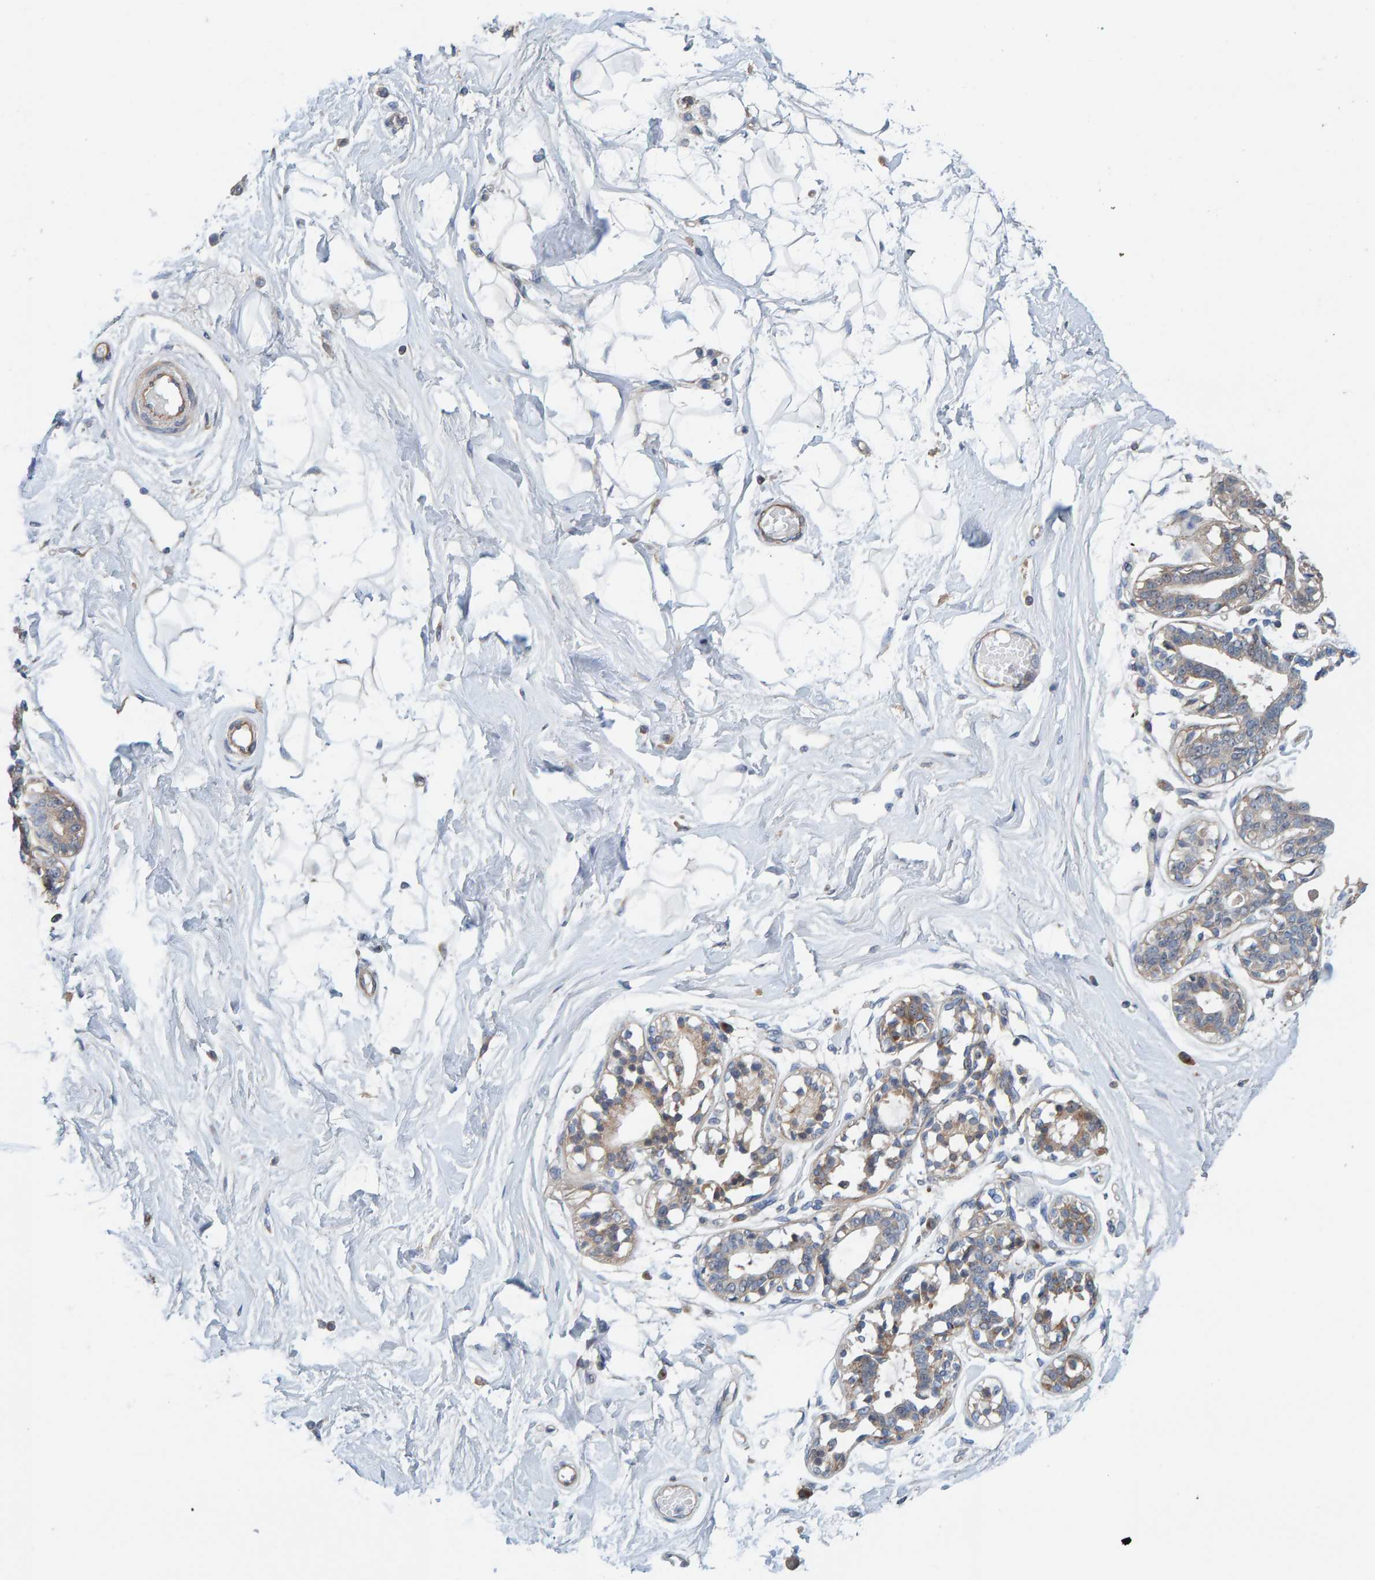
{"staining": {"intensity": "negative", "quantity": "none", "location": "none"}, "tissue": "breast", "cell_type": "Adipocytes", "image_type": "normal", "snomed": [{"axis": "morphology", "description": "Normal tissue, NOS"}, {"axis": "topography", "description": "Breast"}], "caption": "The photomicrograph shows no staining of adipocytes in normal breast.", "gene": "CCM2", "patient": {"sex": "female", "age": 45}}